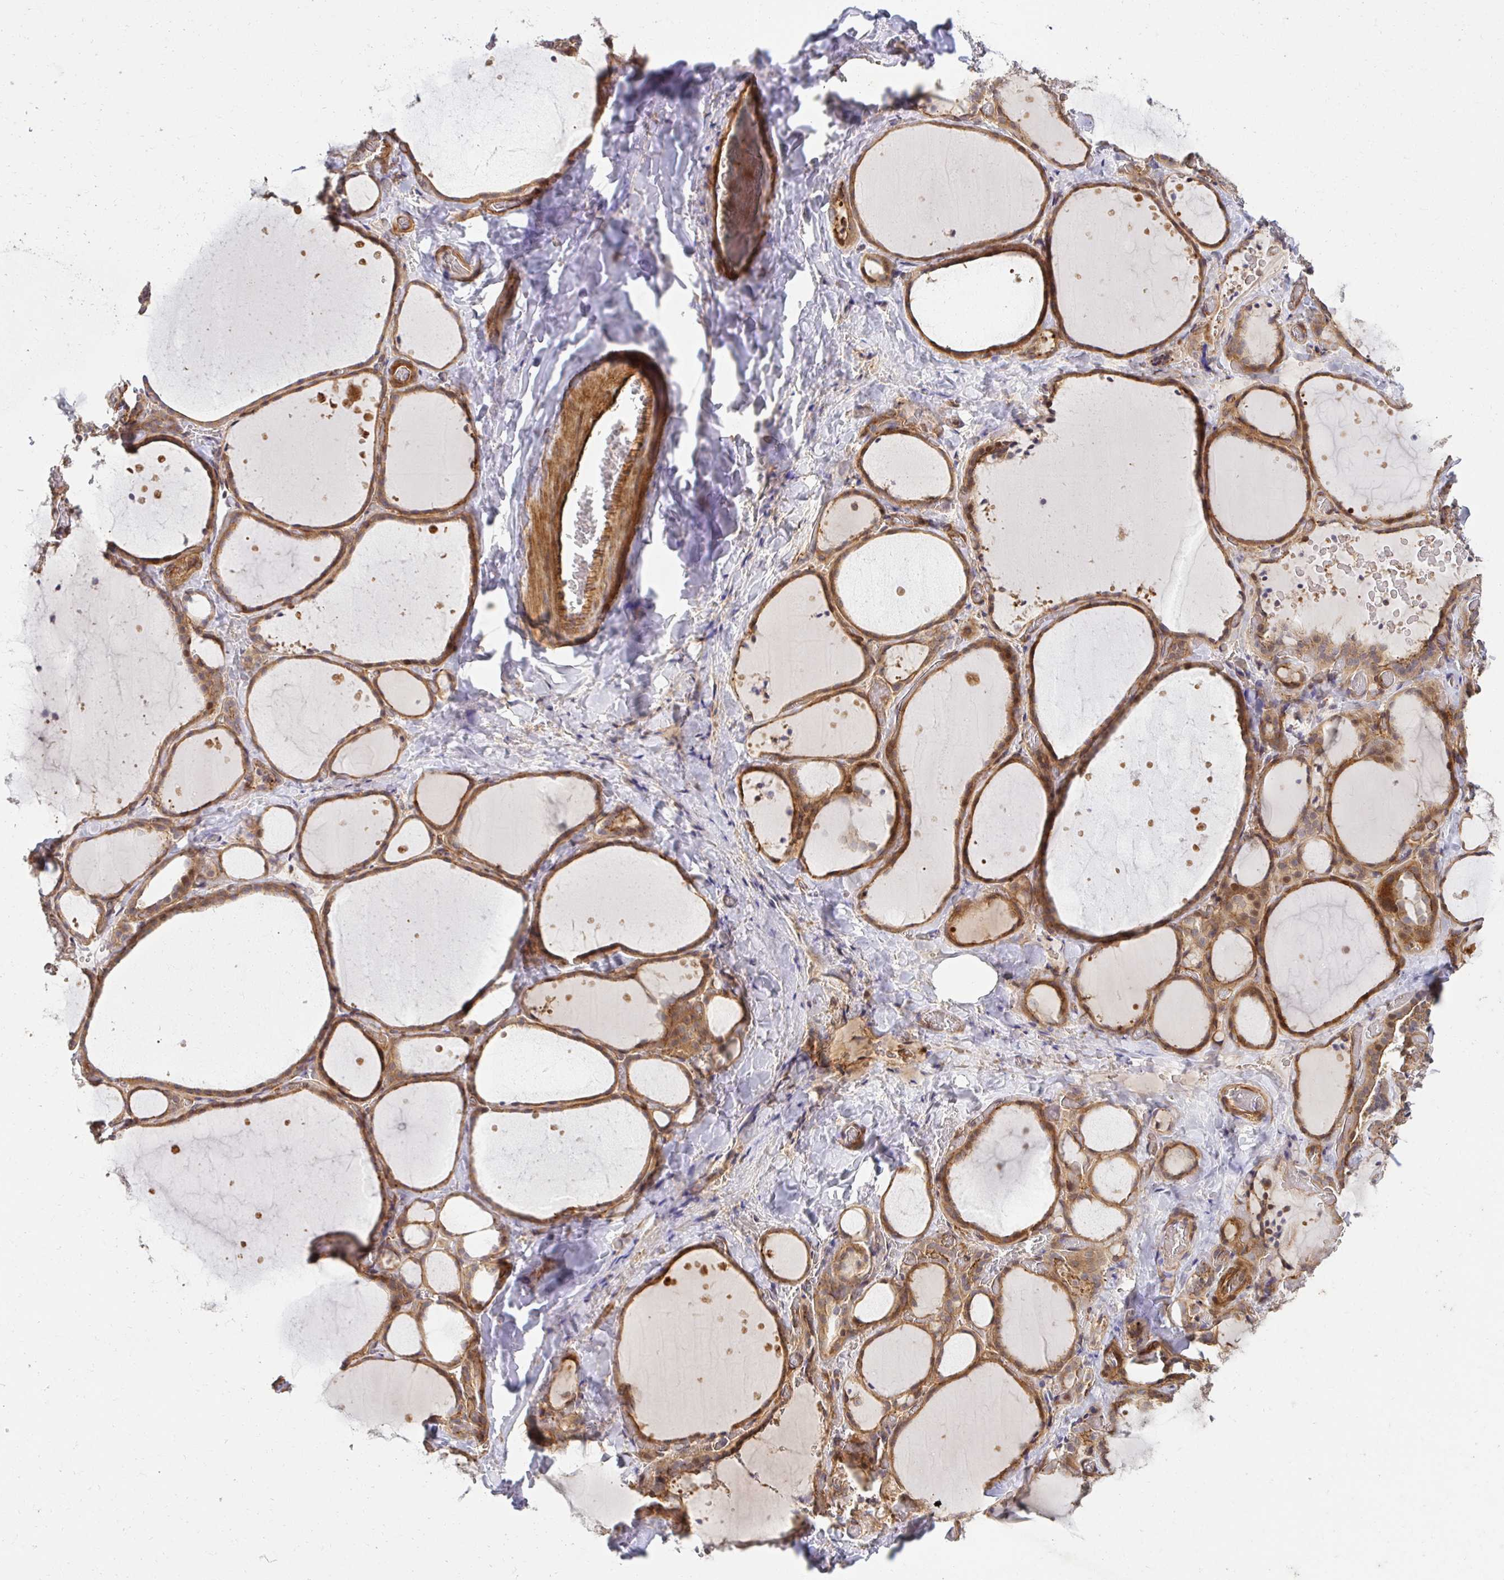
{"staining": {"intensity": "moderate", "quantity": ">75%", "location": "cytoplasmic/membranous"}, "tissue": "thyroid gland", "cell_type": "Glandular cells", "image_type": "normal", "snomed": [{"axis": "morphology", "description": "Normal tissue, NOS"}, {"axis": "topography", "description": "Thyroid gland"}], "caption": "A photomicrograph showing moderate cytoplasmic/membranous staining in approximately >75% of glandular cells in unremarkable thyroid gland, as visualized by brown immunohistochemical staining.", "gene": "PSMA4", "patient": {"sex": "female", "age": 36}}